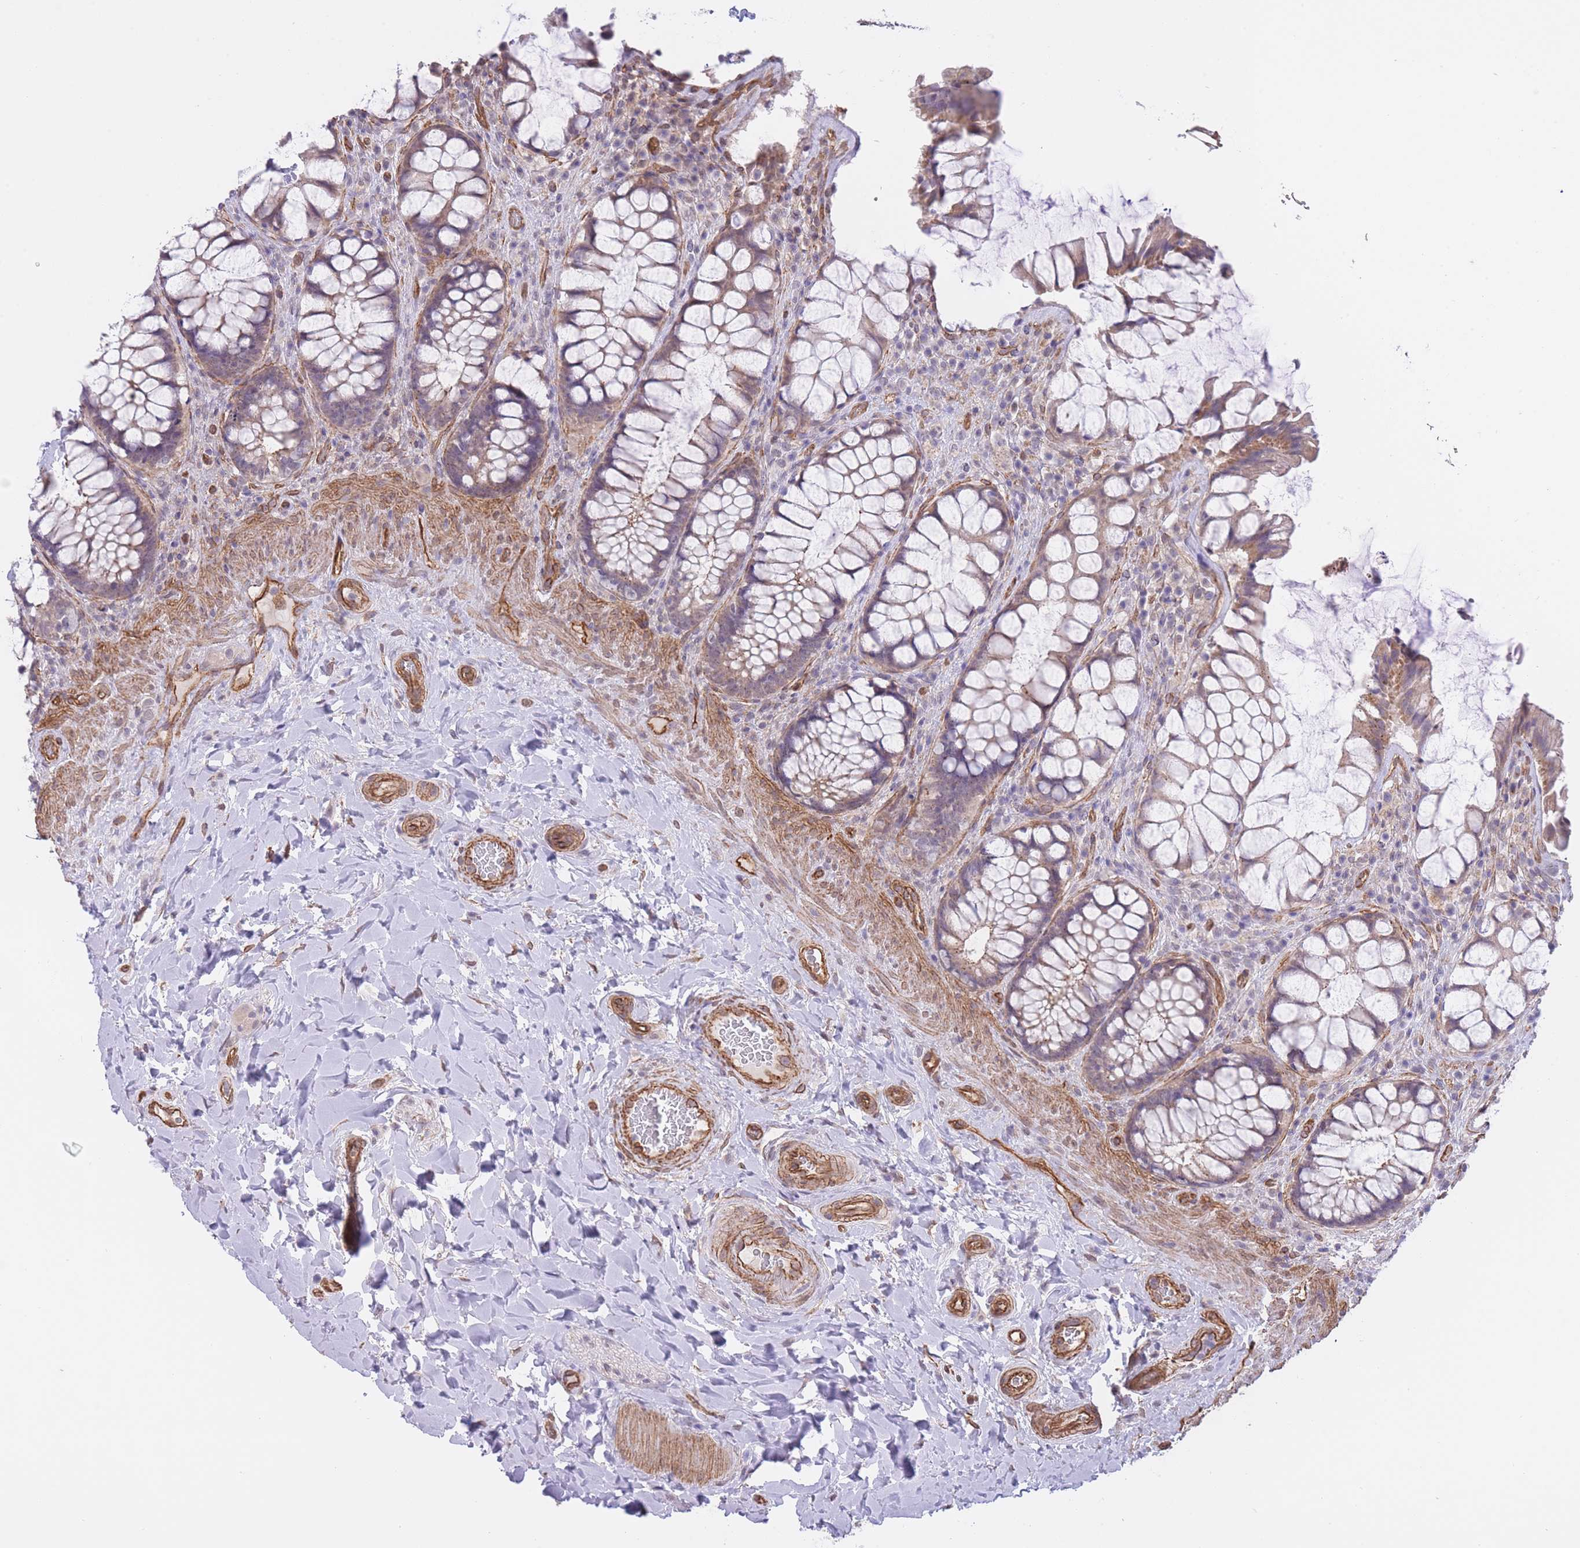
{"staining": {"intensity": "weak", "quantity": "25%-75%", "location": "cytoplasmic/membranous"}, "tissue": "rectum", "cell_type": "Glandular cells", "image_type": "normal", "snomed": [{"axis": "morphology", "description": "Normal tissue, NOS"}, {"axis": "topography", "description": "Rectum"}], "caption": "The histopathology image displays a brown stain indicating the presence of a protein in the cytoplasmic/membranous of glandular cells in rectum. The staining was performed using DAB (3,3'-diaminobenzidine), with brown indicating positive protein expression. Nuclei are stained blue with hematoxylin.", "gene": "QTRT1", "patient": {"sex": "female", "age": 58}}